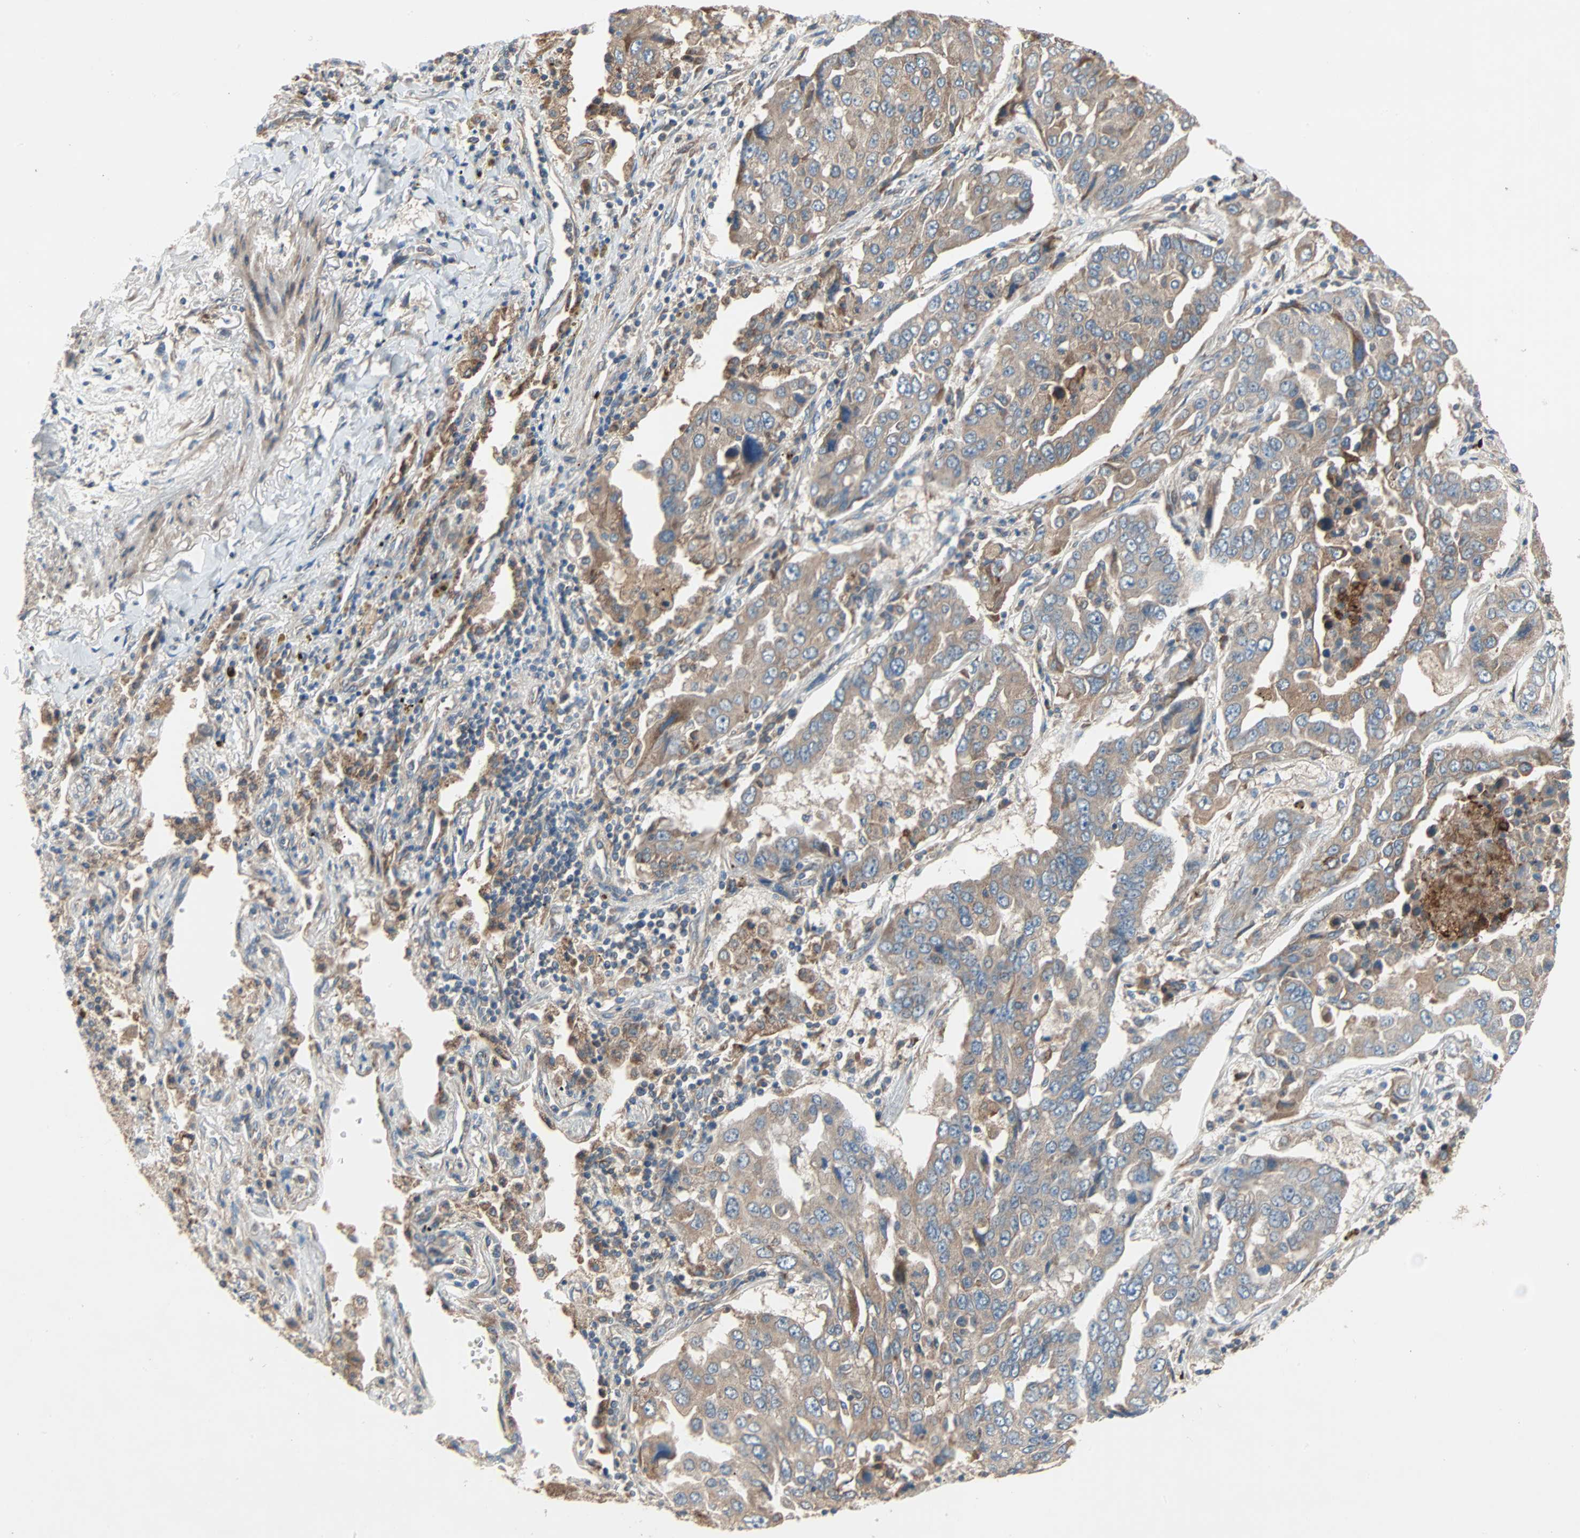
{"staining": {"intensity": "moderate", "quantity": ">75%", "location": "cytoplasmic/membranous"}, "tissue": "lung cancer", "cell_type": "Tumor cells", "image_type": "cancer", "snomed": [{"axis": "morphology", "description": "Adenocarcinoma, NOS"}, {"axis": "topography", "description": "Lung"}], "caption": "A histopathology image of lung adenocarcinoma stained for a protein exhibits moderate cytoplasmic/membranous brown staining in tumor cells.", "gene": "XYLT1", "patient": {"sex": "female", "age": 65}}